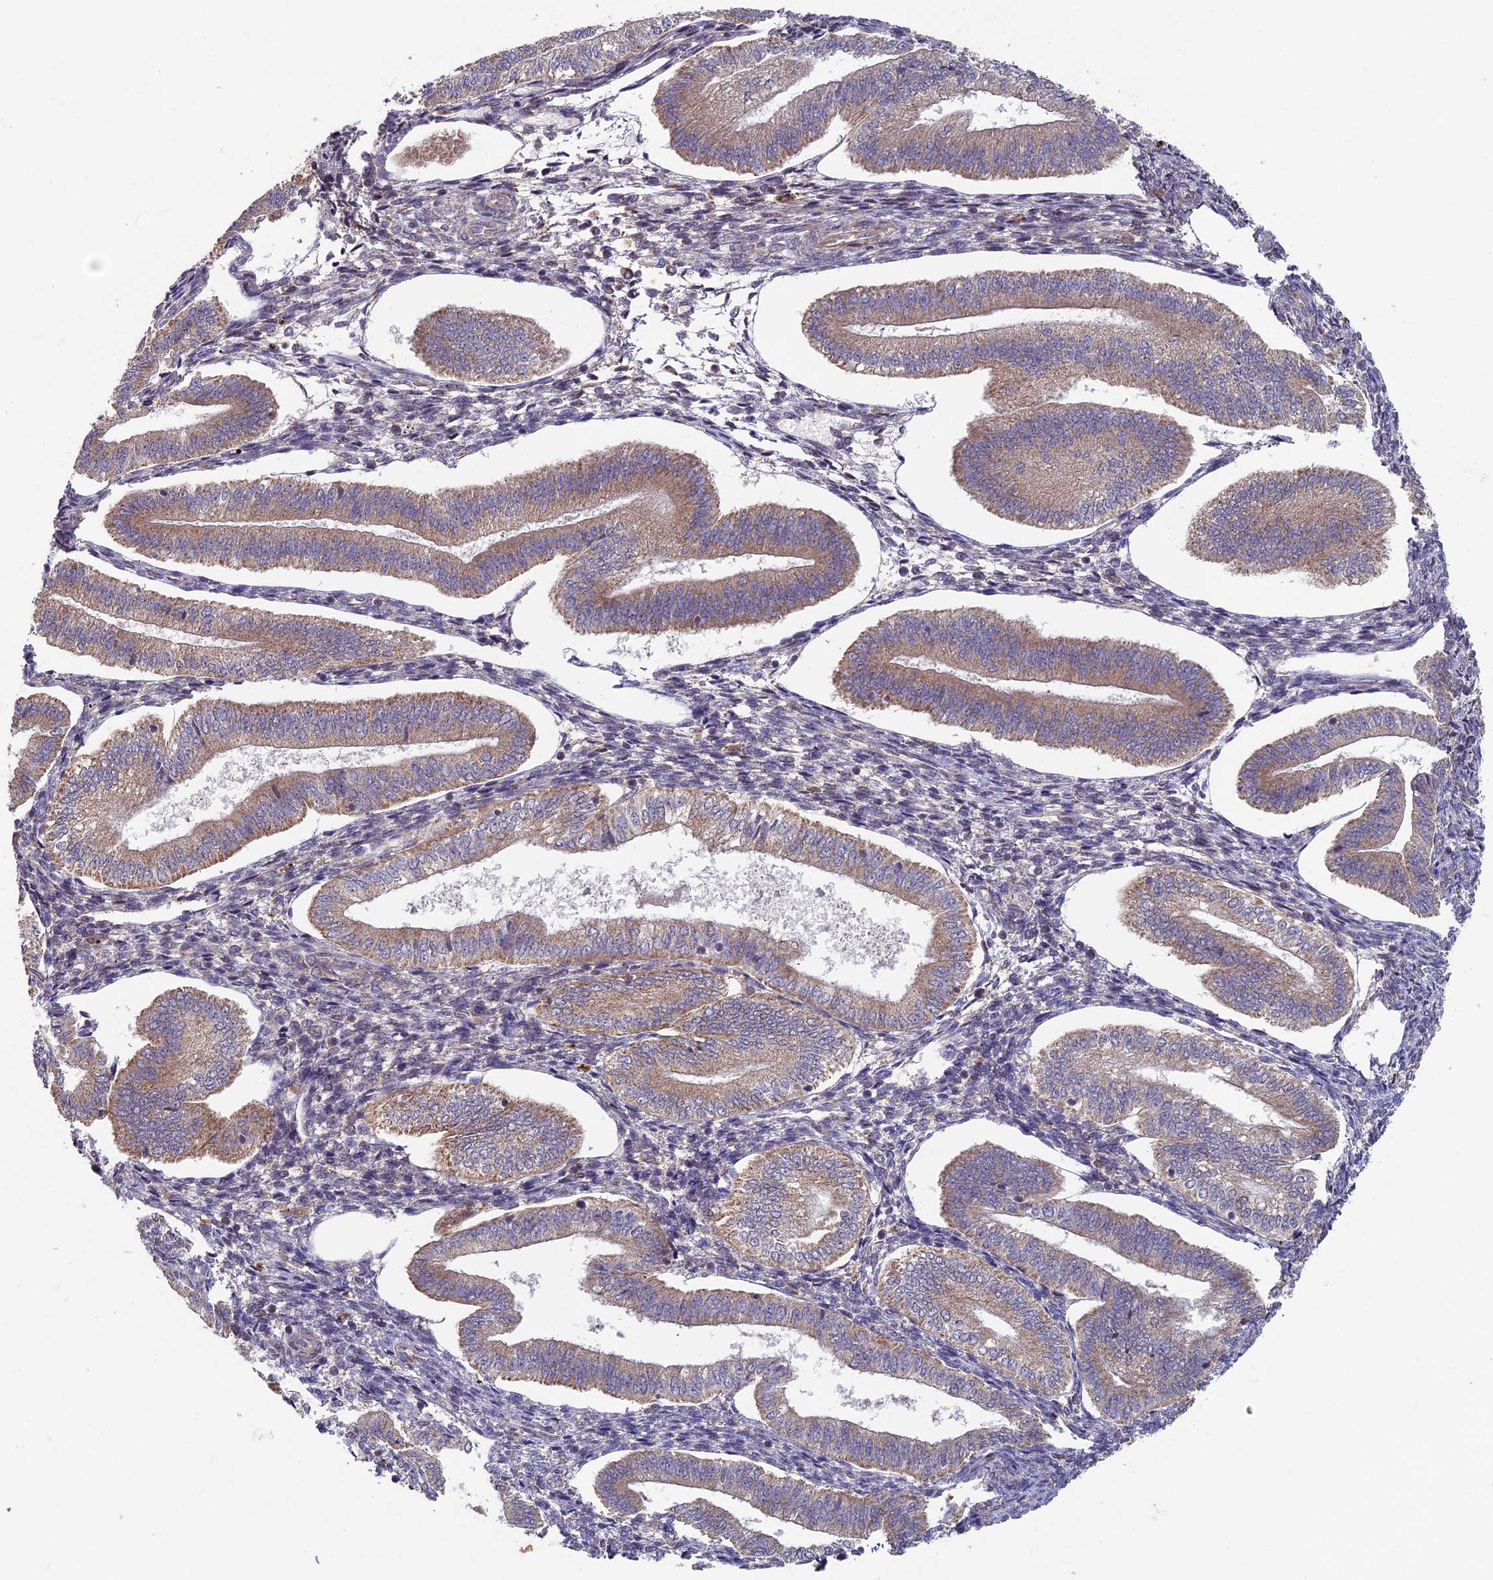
{"staining": {"intensity": "weak", "quantity": "25%-75%", "location": "cytoplasmic/membranous"}, "tissue": "endometrium", "cell_type": "Cells in endometrial stroma", "image_type": "normal", "snomed": [{"axis": "morphology", "description": "Normal tissue, NOS"}, {"axis": "topography", "description": "Endometrium"}], "caption": "IHC (DAB (3,3'-diaminobenzidine)) staining of benign human endometrium shows weak cytoplasmic/membranous protein positivity in approximately 25%-75% of cells in endometrial stroma. The staining was performed using DAB (3,3'-diaminobenzidine), with brown indicating positive protein expression. Nuclei are stained blue with hematoxylin.", "gene": "RCCD1", "patient": {"sex": "female", "age": 34}}